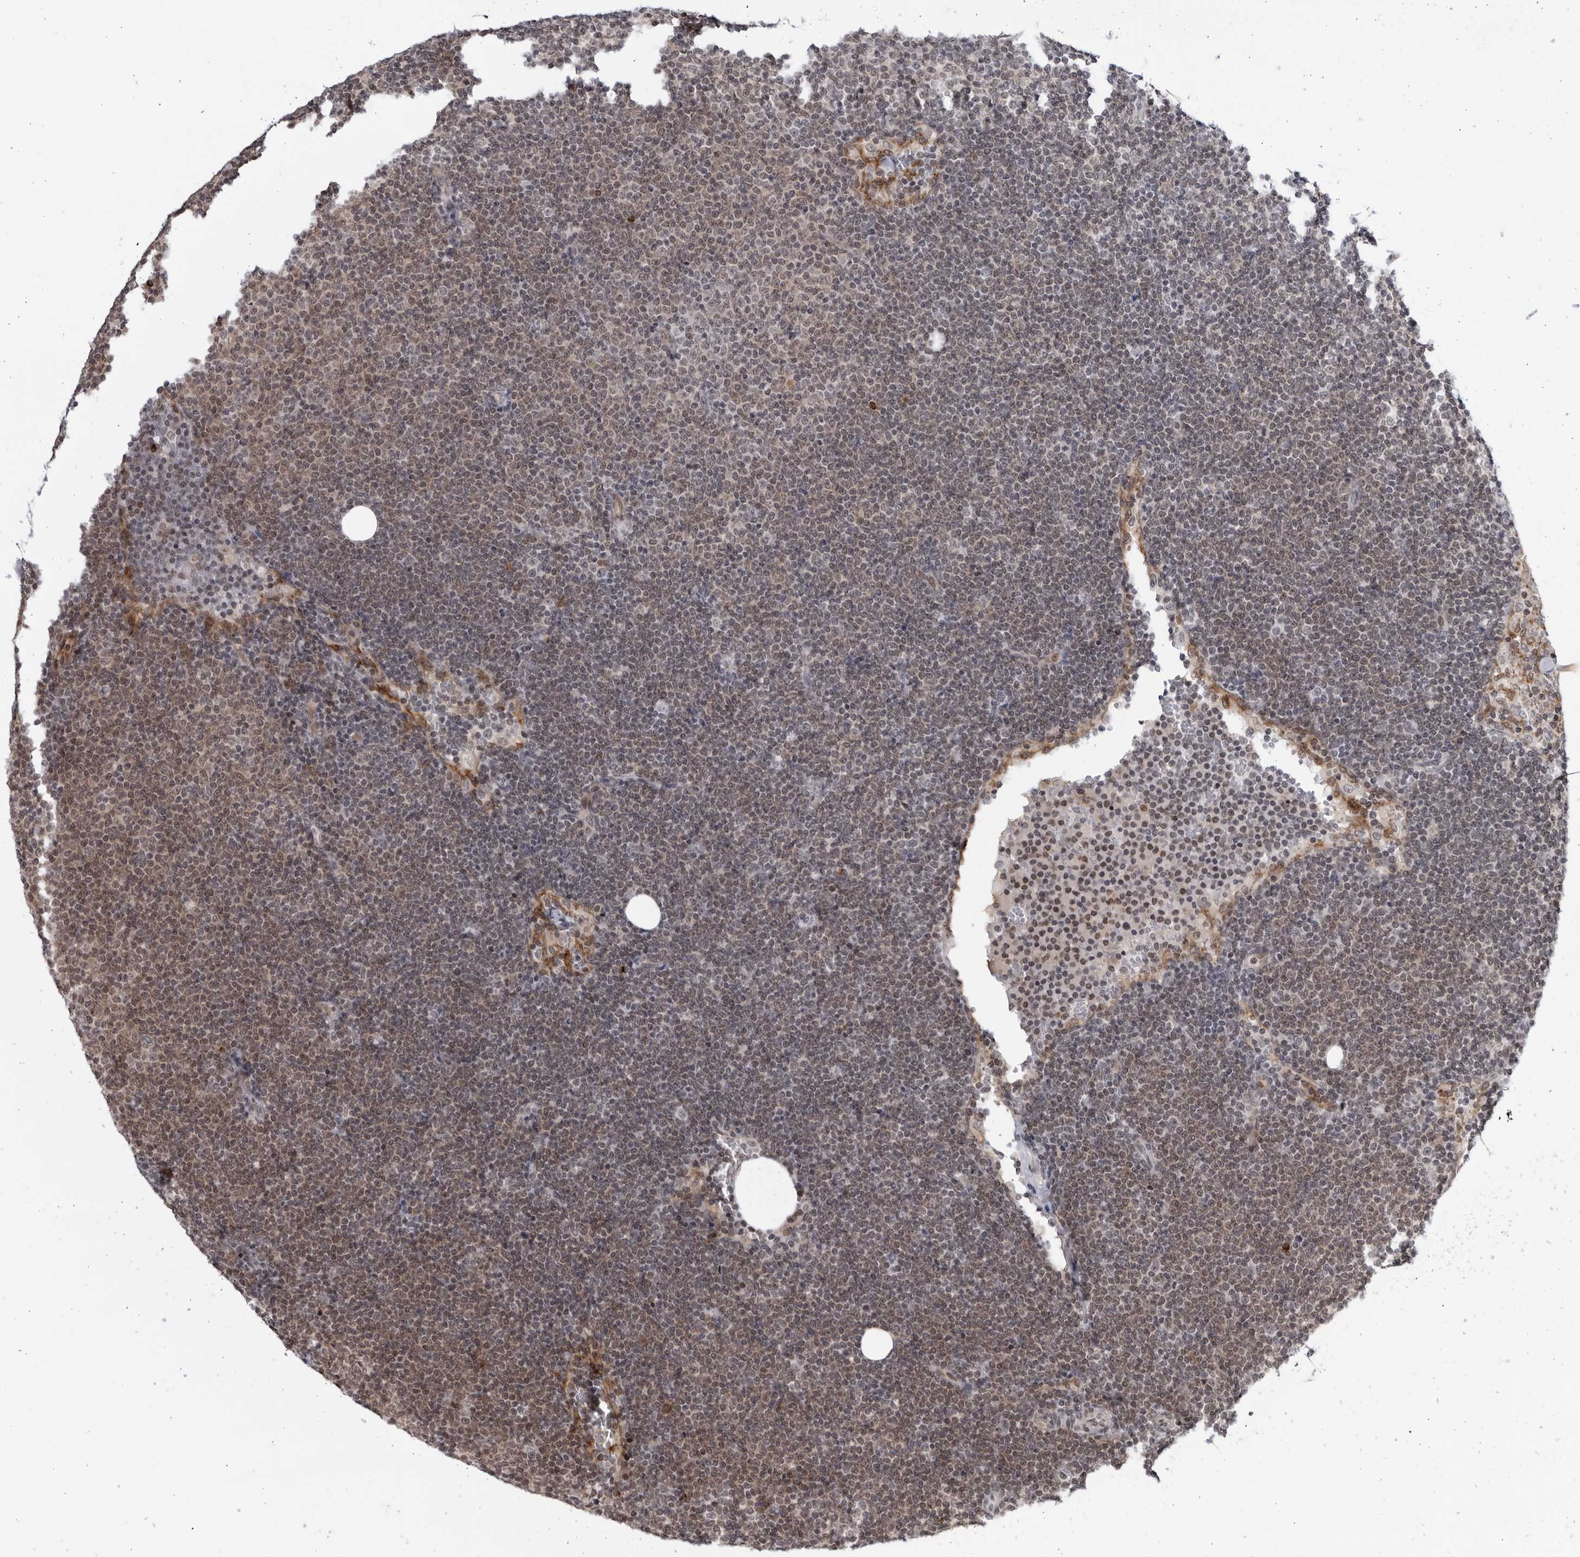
{"staining": {"intensity": "weak", "quantity": "25%-75%", "location": "cytoplasmic/membranous,nuclear"}, "tissue": "lymphoma", "cell_type": "Tumor cells", "image_type": "cancer", "snomed": [{"axis": "morphology", "description": "Malignant lymphoma, non-Hodgkin's type, Low grade"}, {"axis": "topography", "description": "Lymph node"}], "caption": "Immunohistochemical staining of human lymphoma reveals low levels of weak cytoplasmic/membranous and nuclear positivity in approximately 25%-75% of tumor cells. Immunohistochemistry (ihc) stains the protein of interest in brown and the nuclei are stained blue.", "gene": "DTL", "patient": {"sex": "female", "age": 53}}